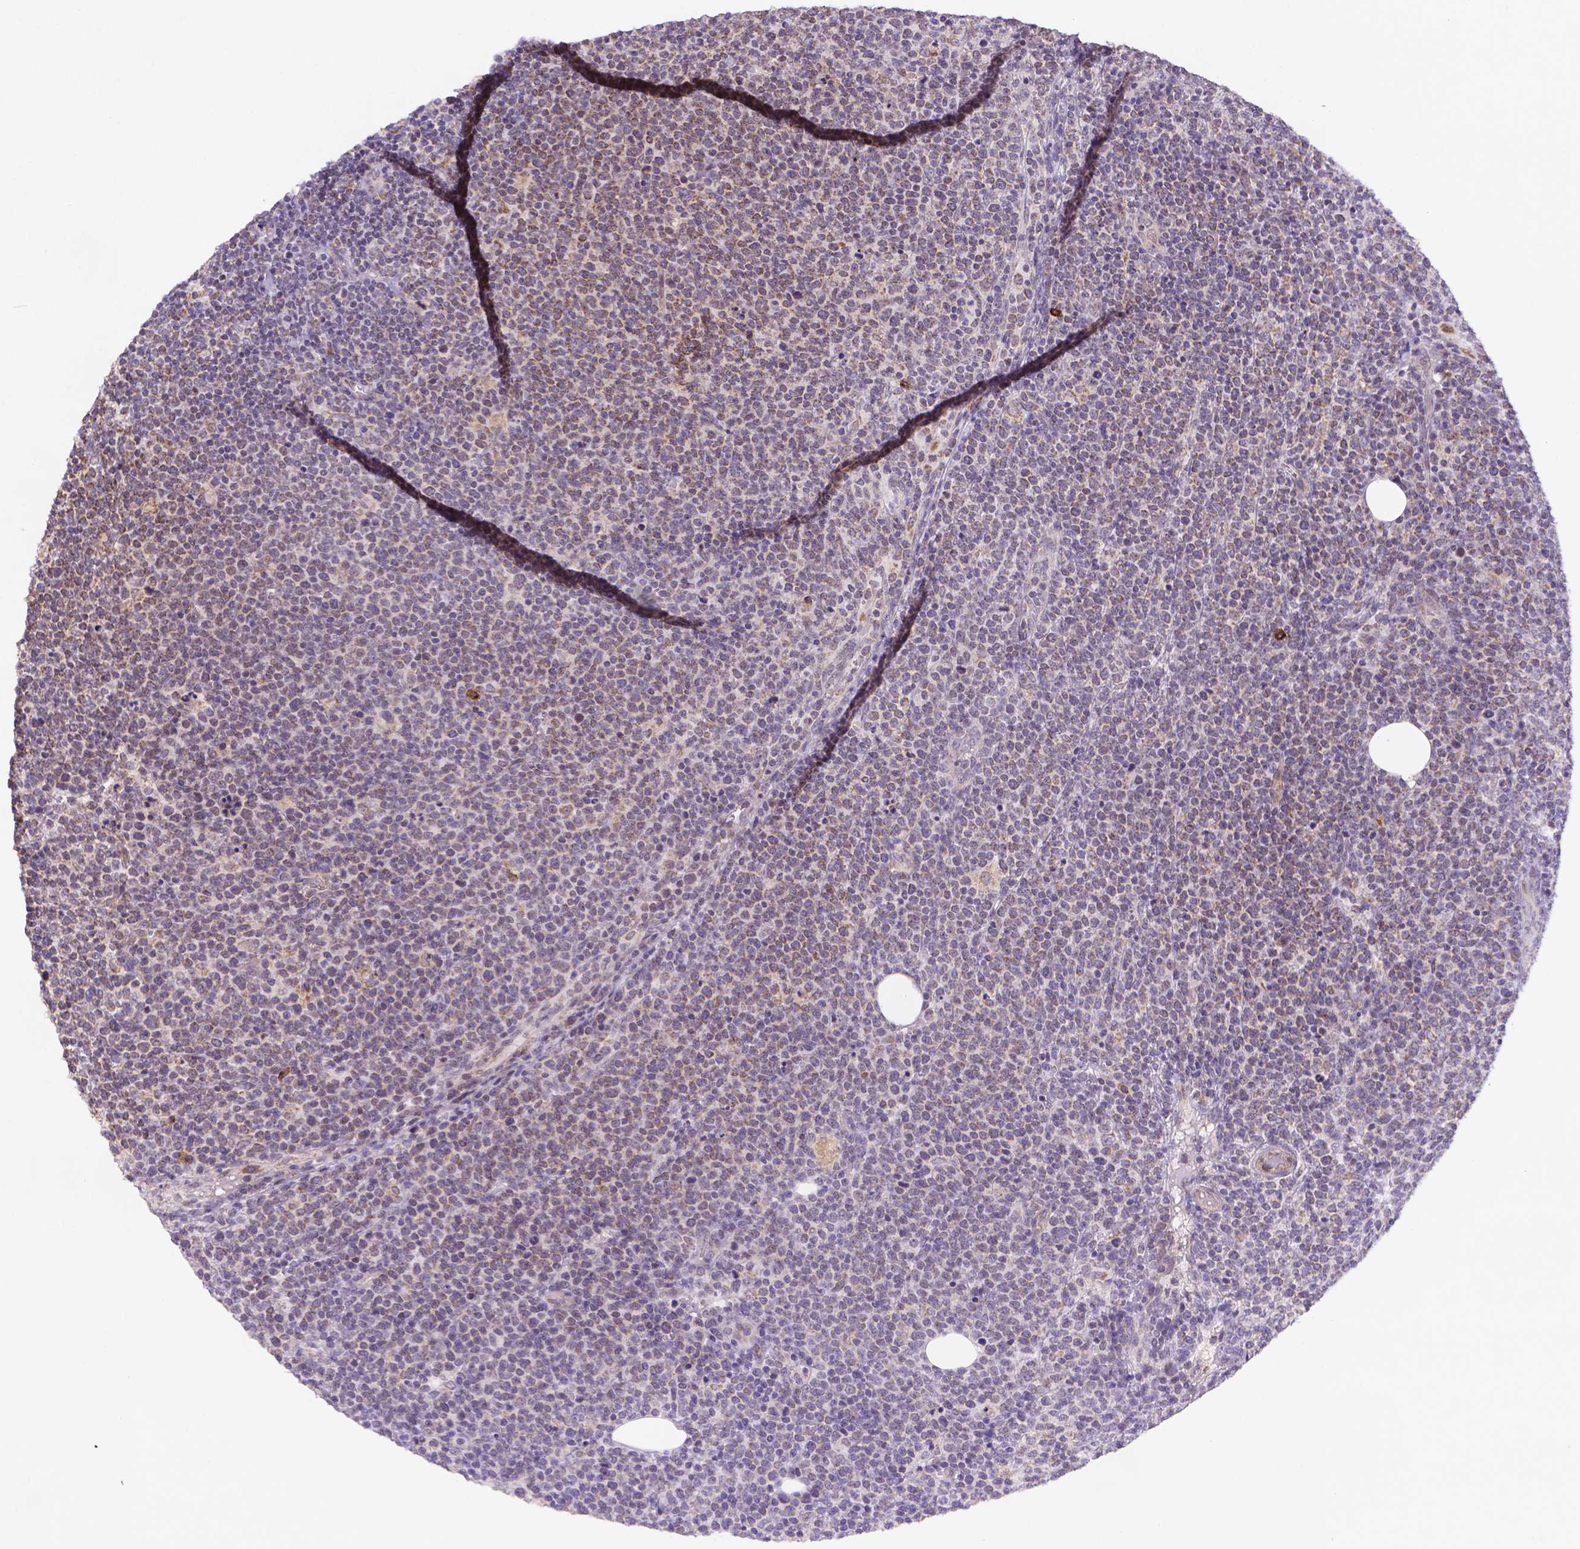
{"staining": {"intensity": "moderate", "quantity": "25%-75%", "location": "cytoplasmic/membranous"}, "tissue": "lymphoma", "cell_type": "Tumor cells", "image_type": "cancer", "snomed": [{"axis": "morphology", "description": "Malignant lymphoma, non-Hodgkin's type, High grade"}, {"axis": "topography", "description": "Lymph node"}], "caption": "The photomicrograph exhibits staining of high-grade malignant lymphoma, non-Hodgkin's type, revealing moderate cytoplasmic/membranous protein positivity (brown color) within tumor cells.", "gene": "CYYR1", "patient": {"sex": "male", "age": 61}}